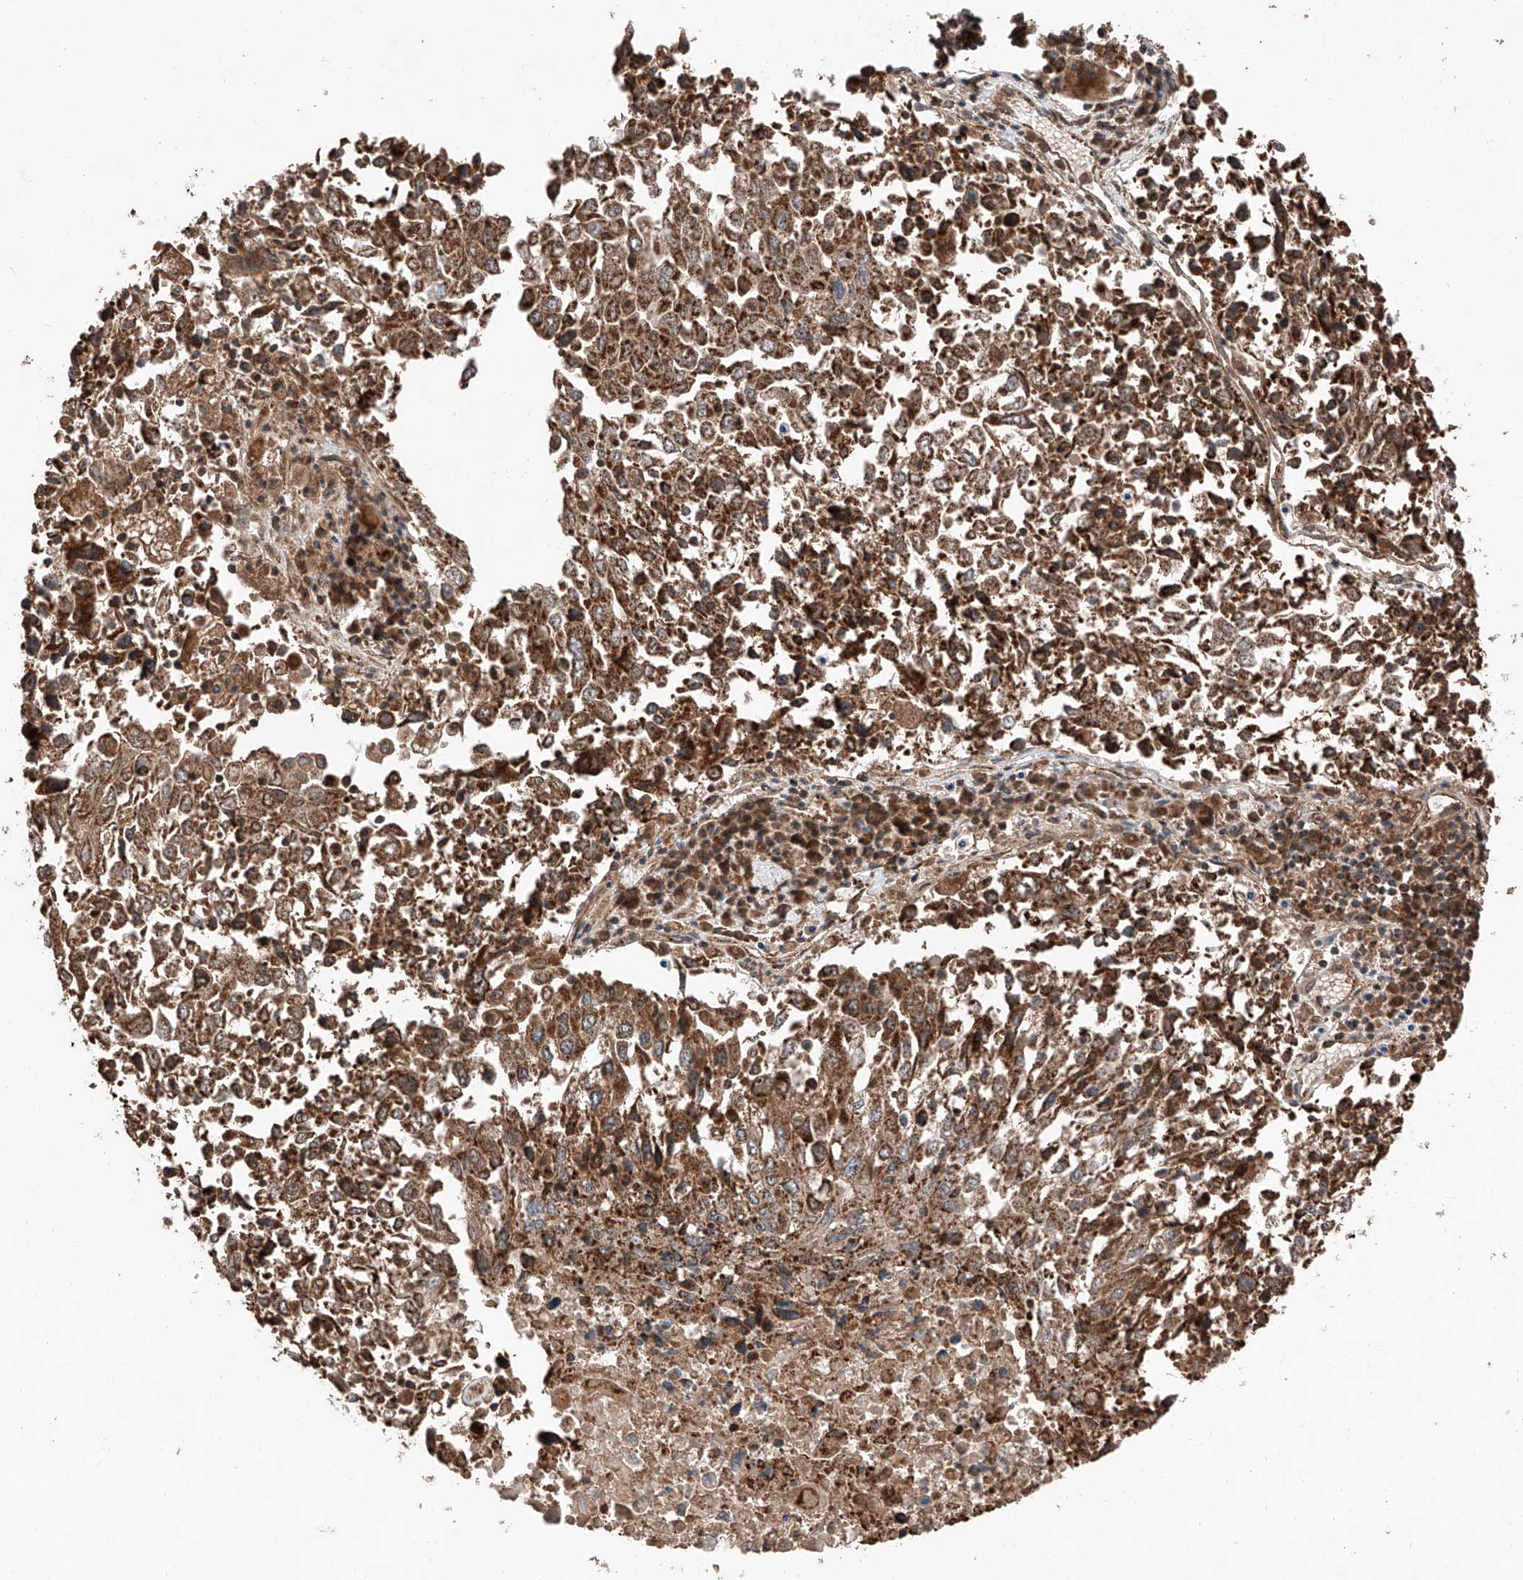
{"staining": {"intensity": "moderate", "quantity": ">75%", "location": "cytoplasmic/membranous"}, "tissue": "lung cancer", "cell_type": "Tumor cells", "image_type": "cancer", "snomed": [{"axis": "morphology", "description": "Squamous cell carcinoma, NOS"}, {"axis": "topography", "description": "Lung"}], "caption": "IHC of human lung cancer displays medium levels of moderate cytoplasmic/membranous staining in approximately >75% of tumor cells.", "gene": "ZSCAN29", "patient": {"sex": "male", "age": 65}}